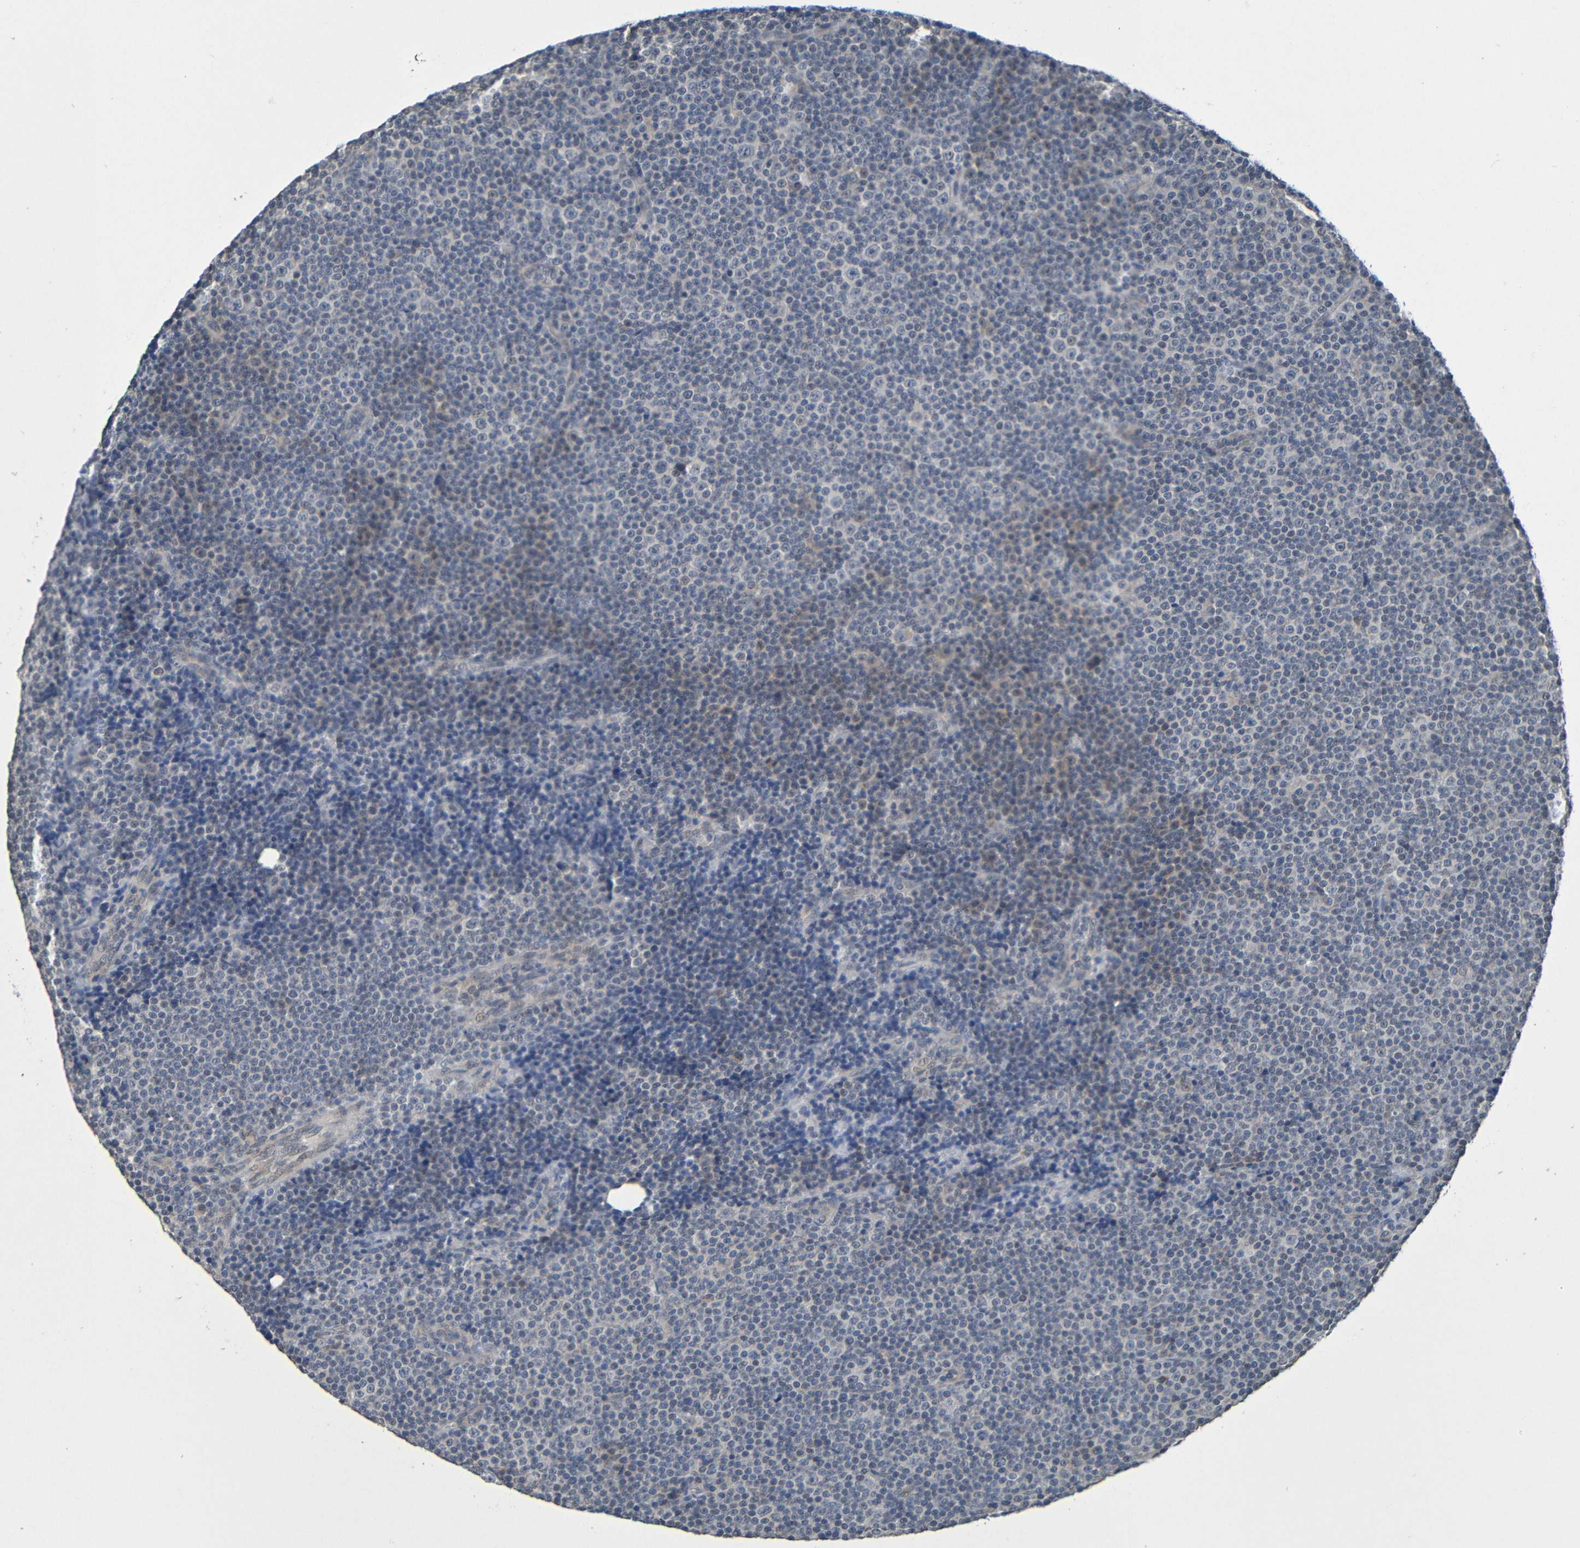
{"staining": {"intensity": "negative", "quantity": "none", "location": "none"}, "tissue": "lymphoma", "cell_type": "Tumor cells", "image_type": "cancer", "snomed": [{"axis": "morphology", "description": "Malignant lymphoma, non-Hodgkin's type, Low grade"}, {"axis": "topography", "description": "Lymph node"}], "caption": "Immunohistochemistry (IHC) histopathology image of low-grade malignant lymphoma, non-Hodgkin's type stained for a protein (brown), which demonstrates no expression in tumor cells.", "gene": "C3AR1", "patient": {"sex": "female", "age": 67}}